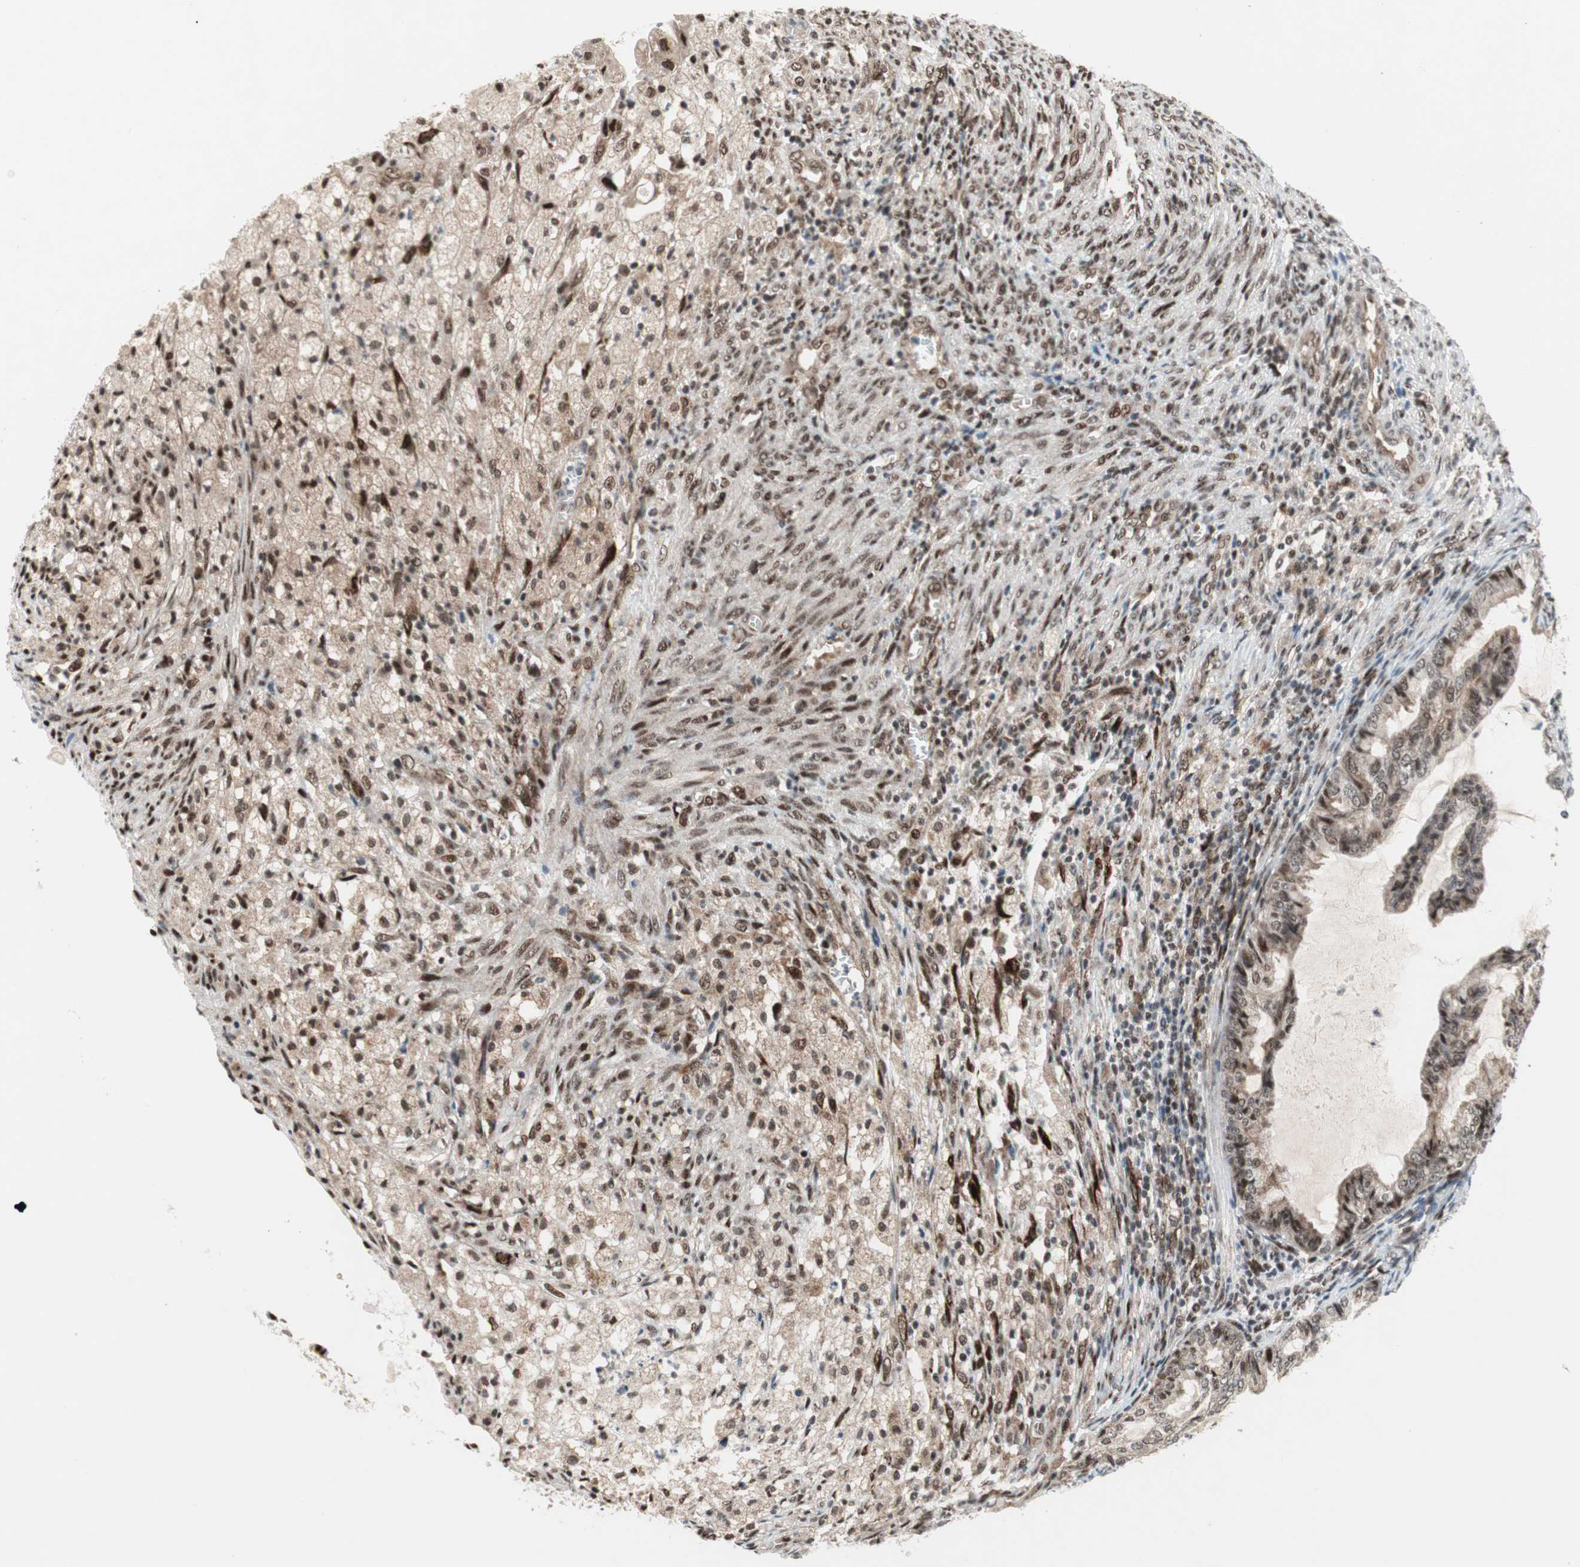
{"staining": {"intensity": "weak", "quantity": ">75%", "location": "nuclear"}, "tissue": "cervical cancer", "cell_type": "Tumor cells", "image_type": "cancer", "snomed": [{"axis": "morphology", "description": "Normal tissue, NOS"}, {"axis": "morphology", "description": "Adenocarcinoma, NOS"}, {"axis": "topography", "description": "Cervix"}, {"axis": "topography", "description": "Endometrium"}], "caption": "About >75% of tumor cells in cervical cancer show weak nuclear protein staining as visualized by brown immunohistochemical staining.", "gene": "TCF12", "patient": {"sex": "female", "age": 86}}